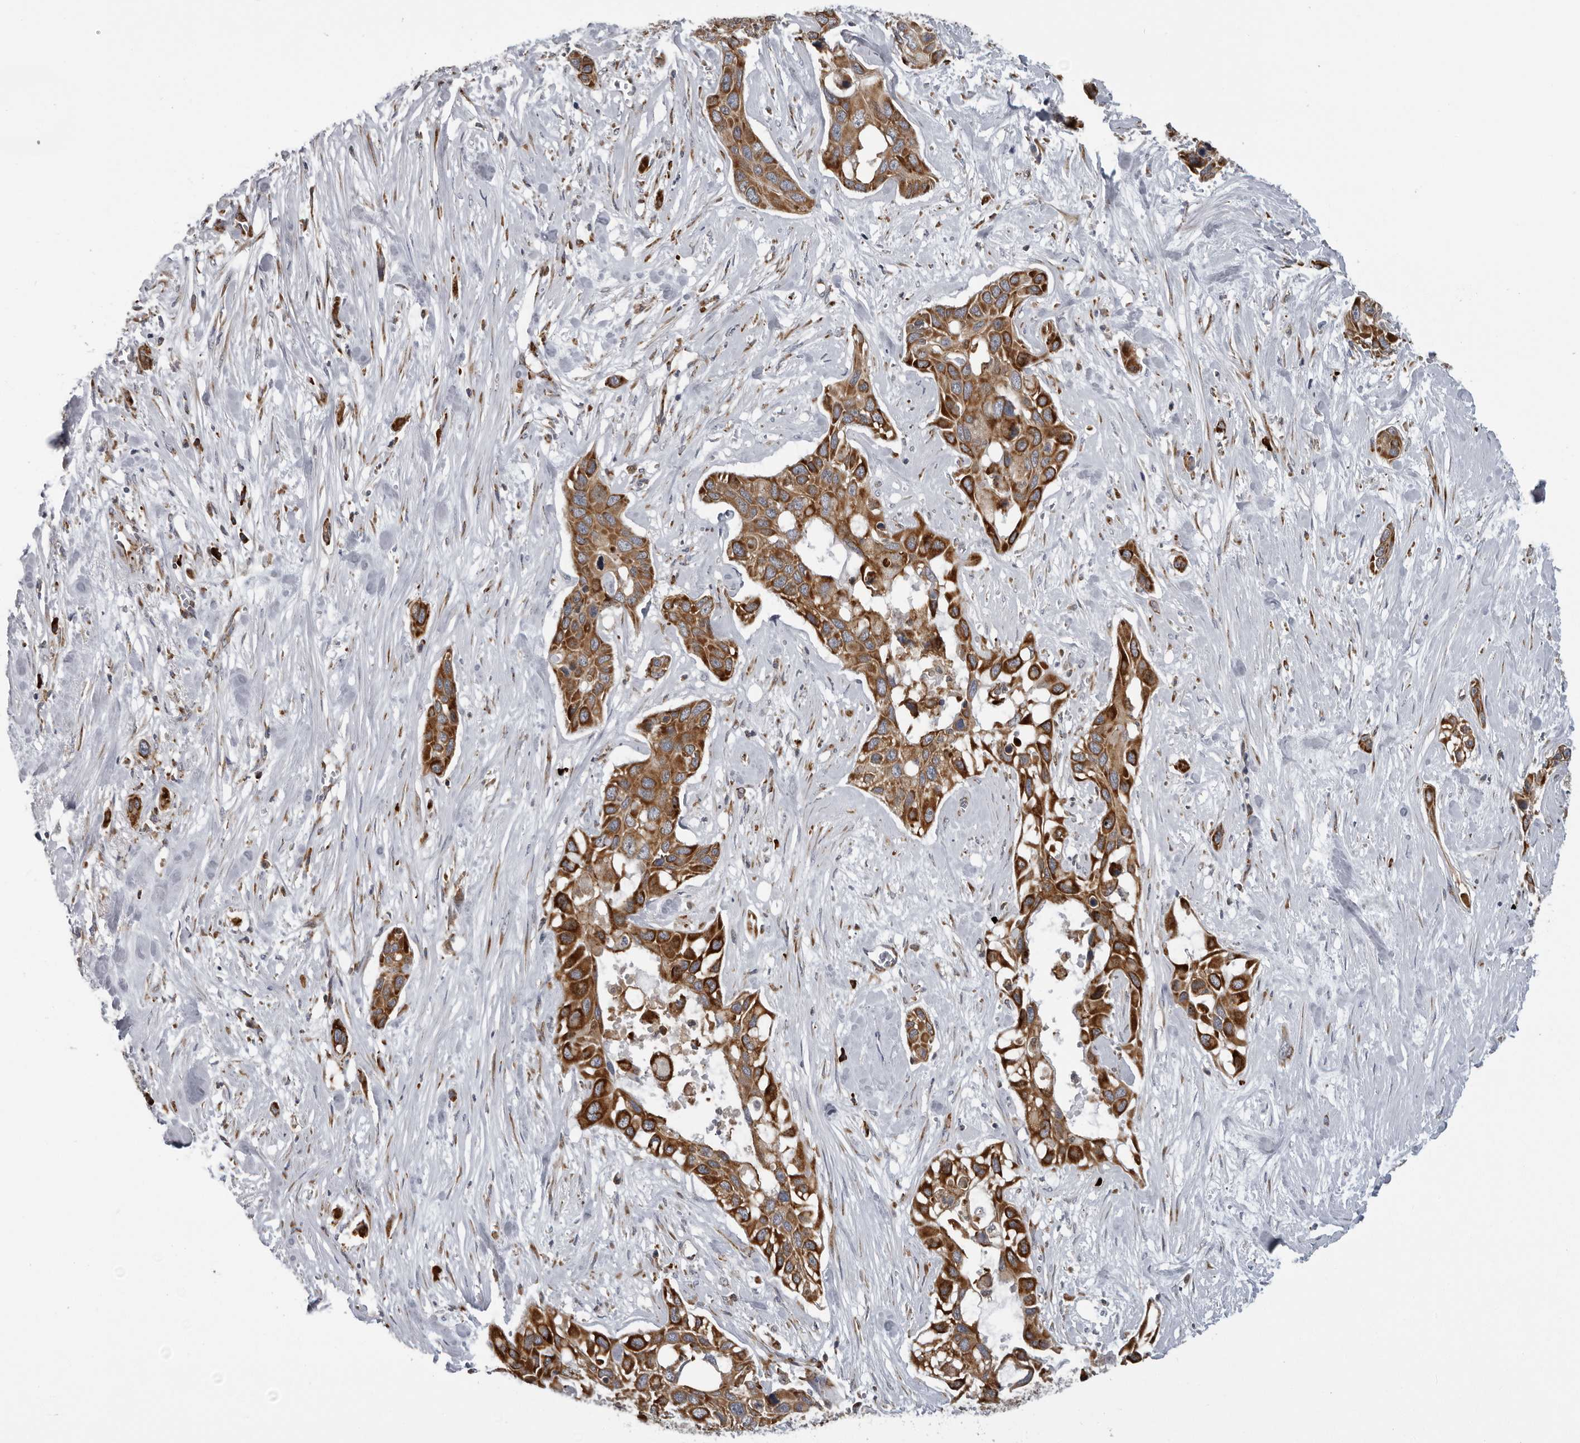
{"staining": {"intensity": "strong", "quantity": ">75%", "location": "cytoplasmic/membranous"}, "tissue": "pancreatic cancer", "cell_type": "Tumor cells", "image_type": "cancer", "snomed": [{"axis": "morphology", "description": "Adenocarcinoma, NOS"}, {"axis": "topography", "description": "Pancreas"}], "caption": "High-power microscopy captured an IHC histopathology image of pancreatic cancer, revealing strong cytoplasmic/membranous staining in about >75% of tumor cells. (Stains: DAB in brown, nuclei in blue, Microscopy: brightfield microscopy at high magnification).", "gene": "ALPK2", "patient": {"sex": "female", "age": 60}}